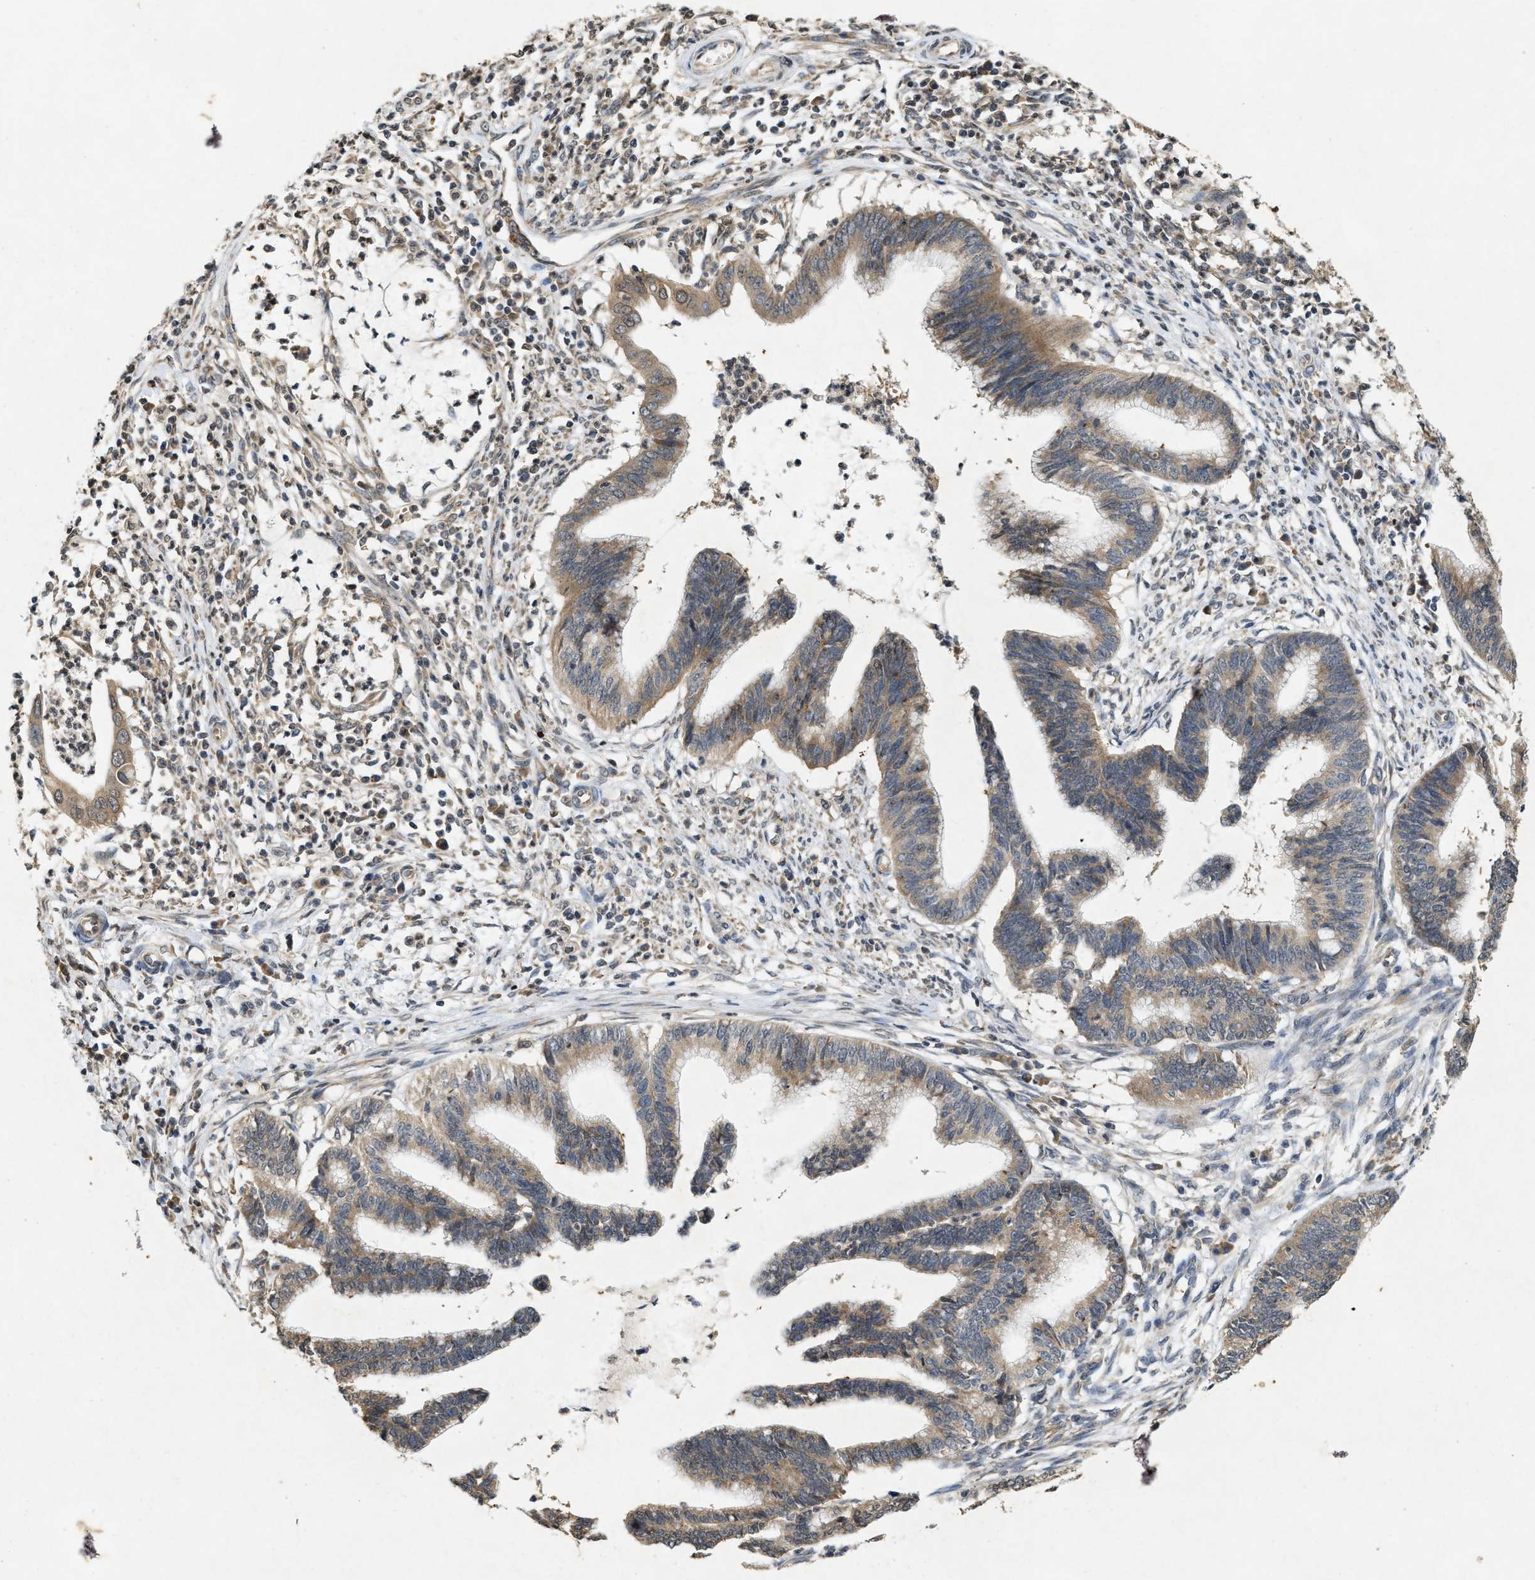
{"staining": {"intensity": "weak", "quantity": ">75%", "location": "cytoplasmic/membranous"}, "tissue": "cervical cancer", "cell_type": "Tumor cells", "image_type": "cancer", "snomed": [{"axis": "morphology", "description": "Adenocarcinoma, NOS"}, {"axis": "topography", "description": "Cervix"}], "caption": "Cervical cancer (adenocarcinoma) stained with IHC exhibits weak cytoplasmic/membranous staining in about >75% of tumor cells.", "gene": "KIF21A", "patient": {"sex": "female", "age": 36}}